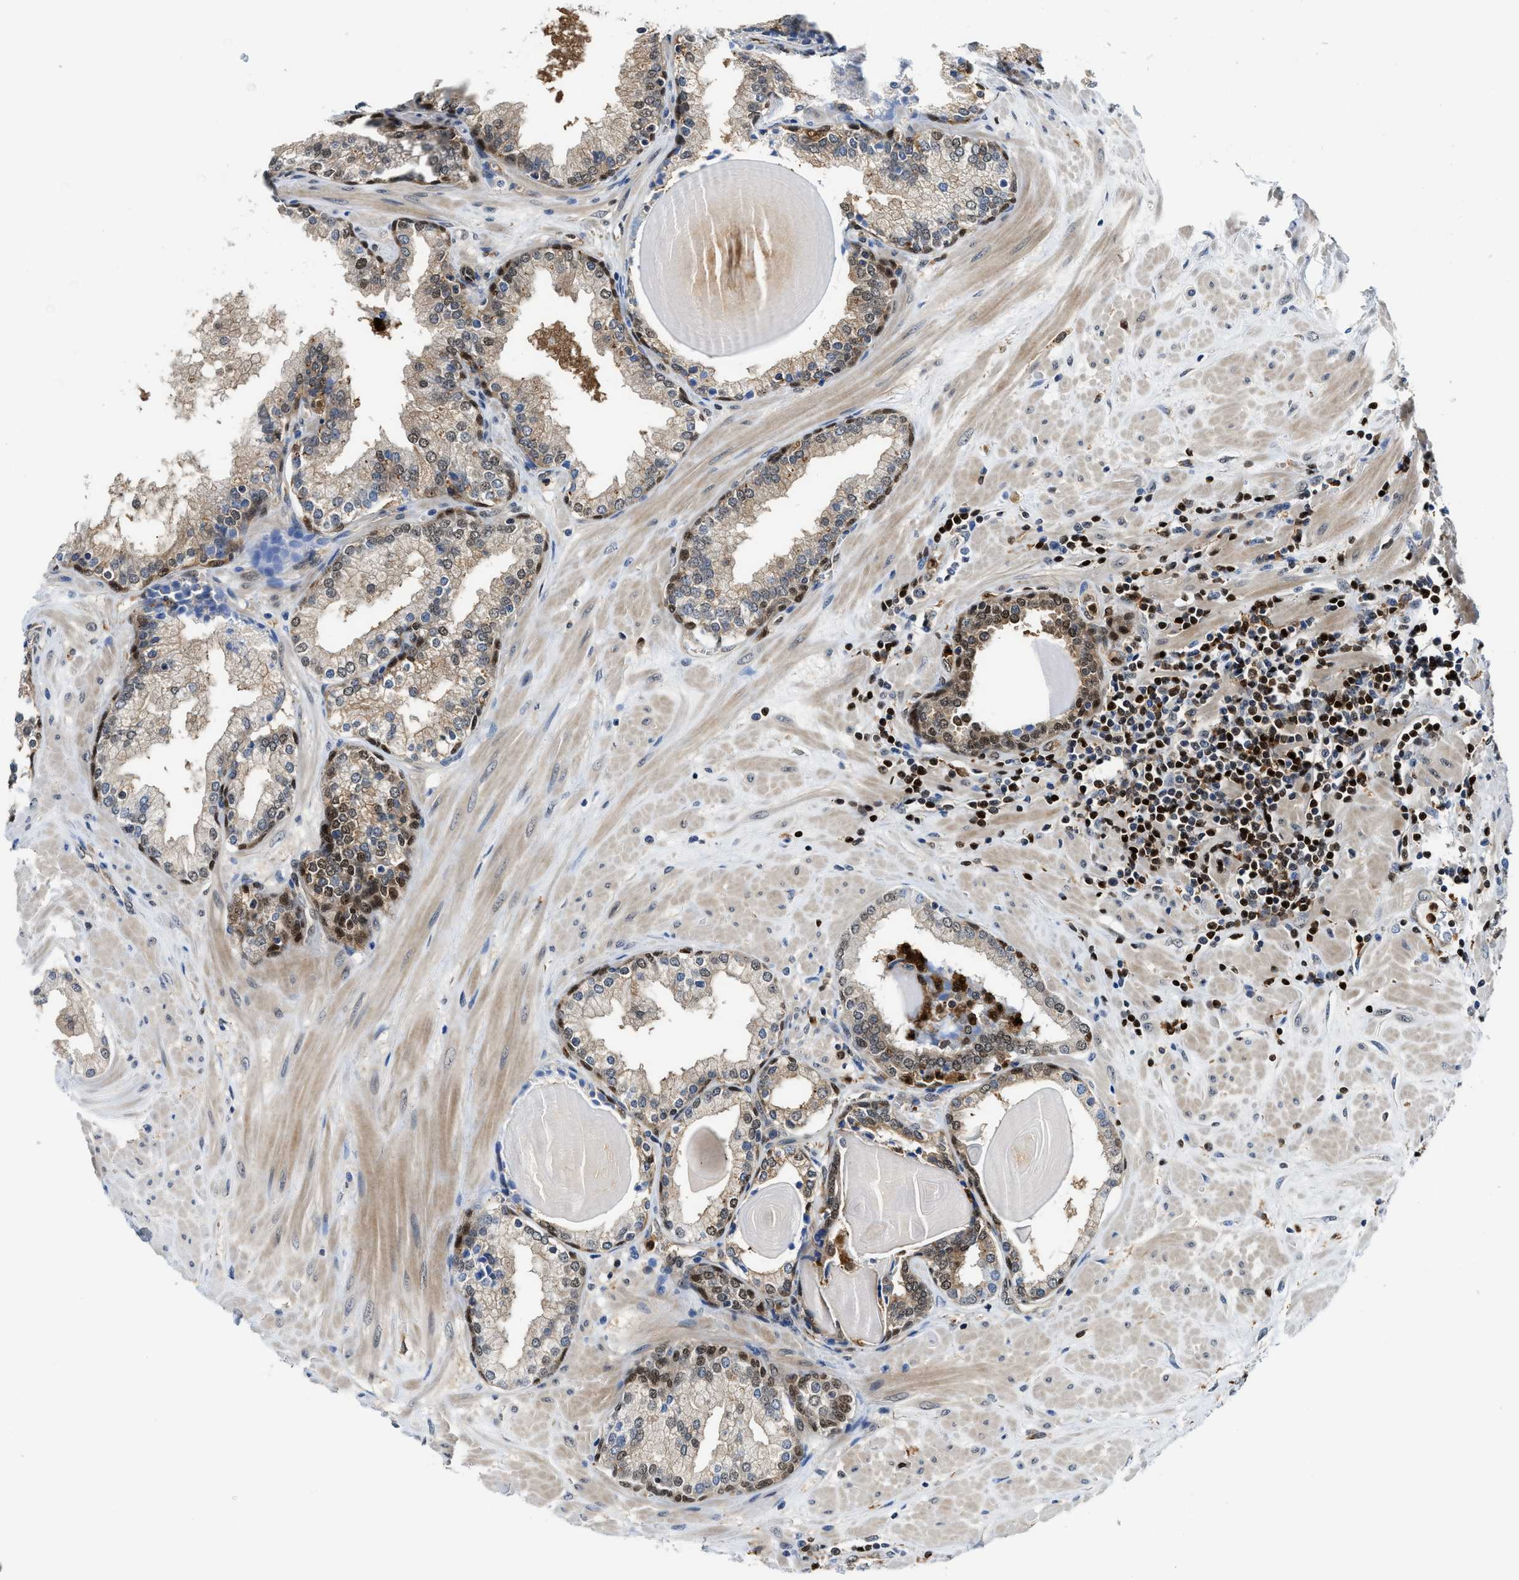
{"staining": {"intensity": "strong", "quantity": "25%-75%", "location": "cytoplasmic/membranous,nuclear"}, "tissue": "prostate", "cell_type": "Glandular cells", "image_type": "normal", "snomed": [{"axis": "morphology", "description": "Normal tissue, NOS"}, {"axis": "topography", "description": "Prostate"}], "caption": "Immunohistochemistry of benign human prostate demonstrates high levels of strong cytoplasmic/membranous,nuclear staining in approximately 25%-75% of glandular cells. Immunohistochemistry (ihc) stains the protein in brown and the nuclei are stained blue.", "gene": "LTA4H", "patient": {"sex": "male", "age": 51}}